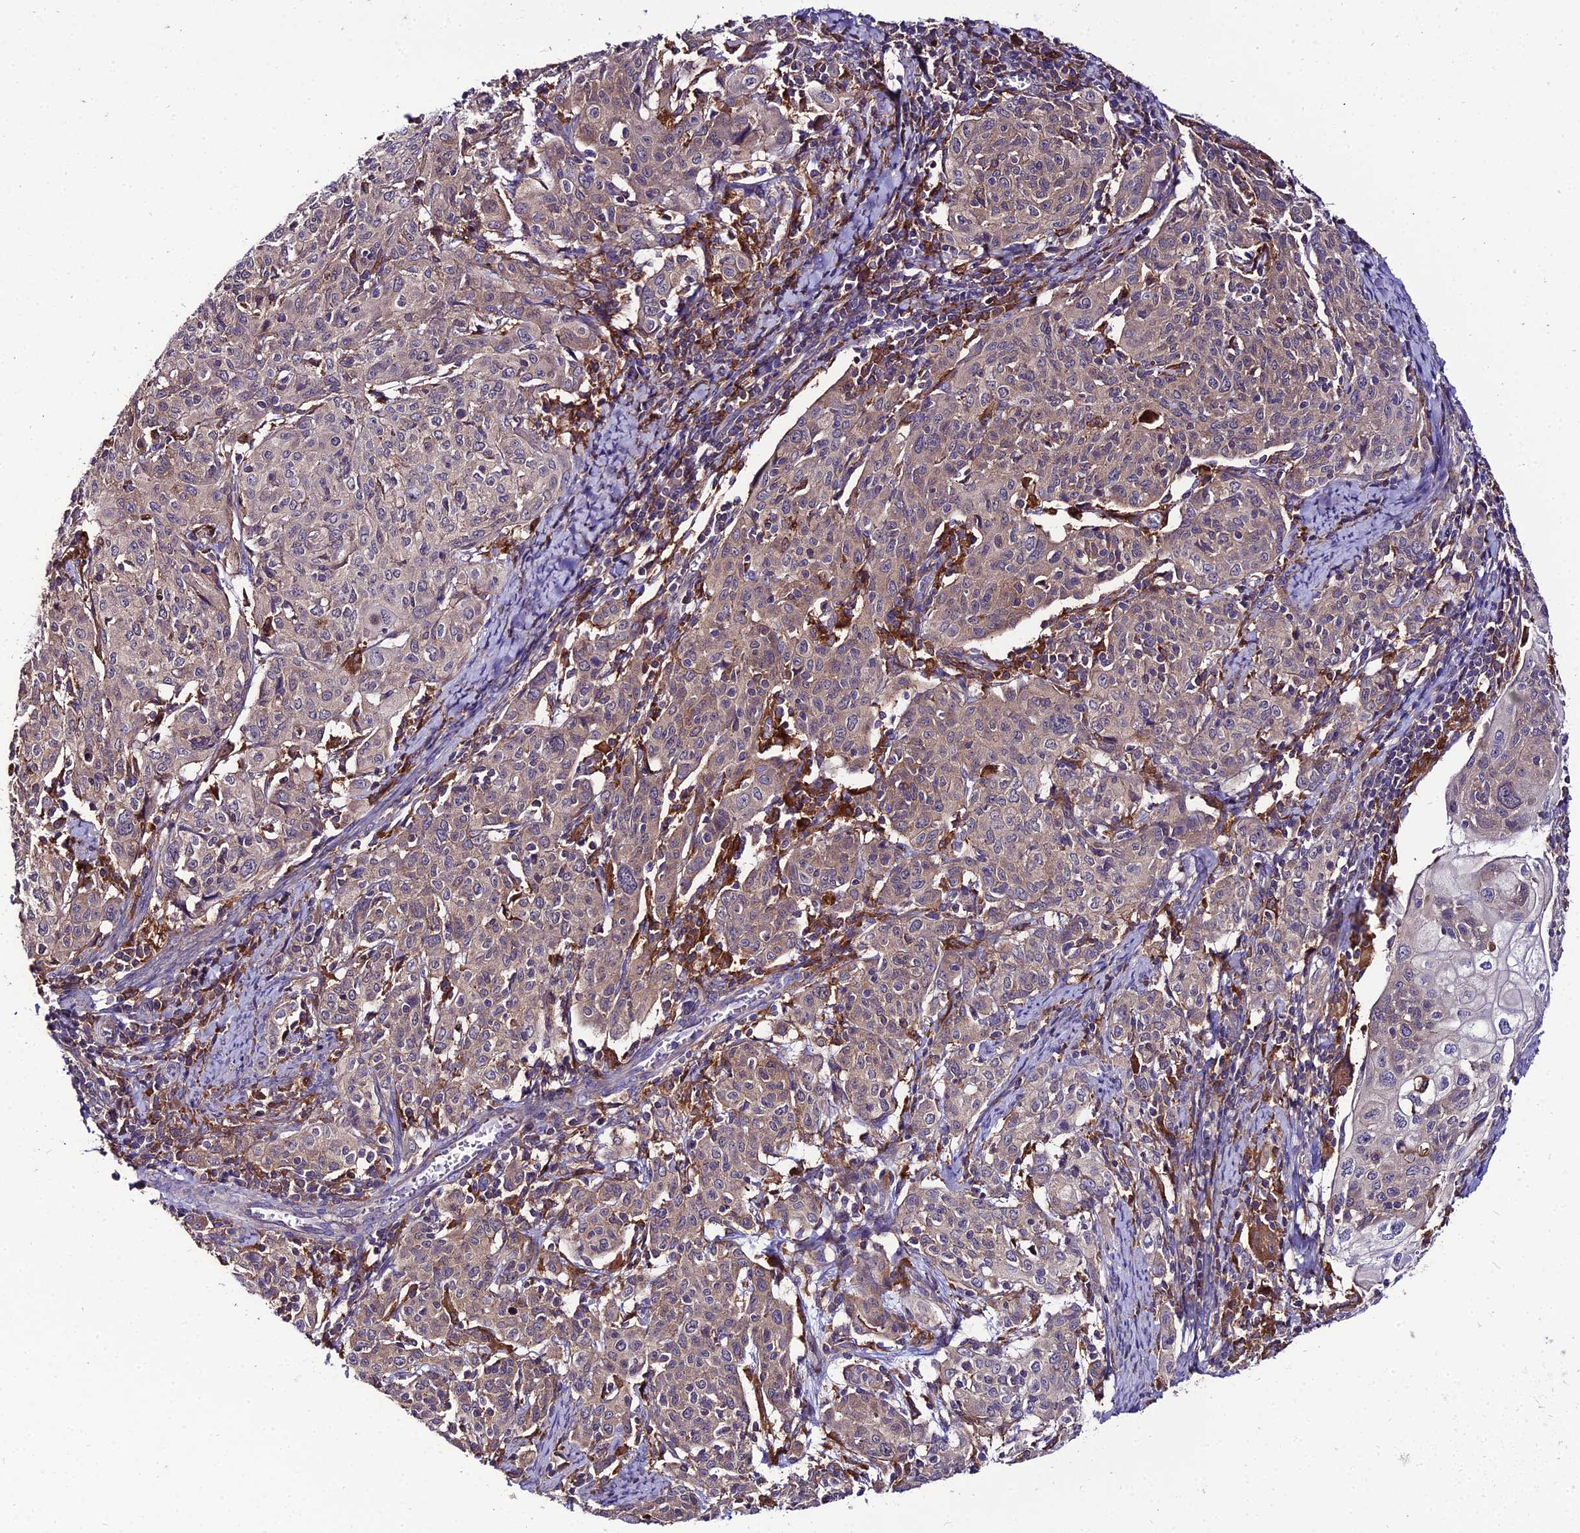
{"staining": {"intensity": "weak", "quantity": "25%-75%", "location": "cytoplasmic/membranous"}, "tissue": "cervical cancer", "cell_type": "Tumor cells", "image_type": "cancer", "snomed": [{"axis": "morphology", "description": "Squamous cell carcinoma, NOS"}, {"axis": "topography", "description": "Cervix"}], "caption": "Tumor cells reveal low levels of weak cytoplasmic/membranous expression in approximately 25%-75% of cells in cervical squamous cell carcinoma.", "gene": "C2orf69", "patient": {"sex": "female", "age": 67}}